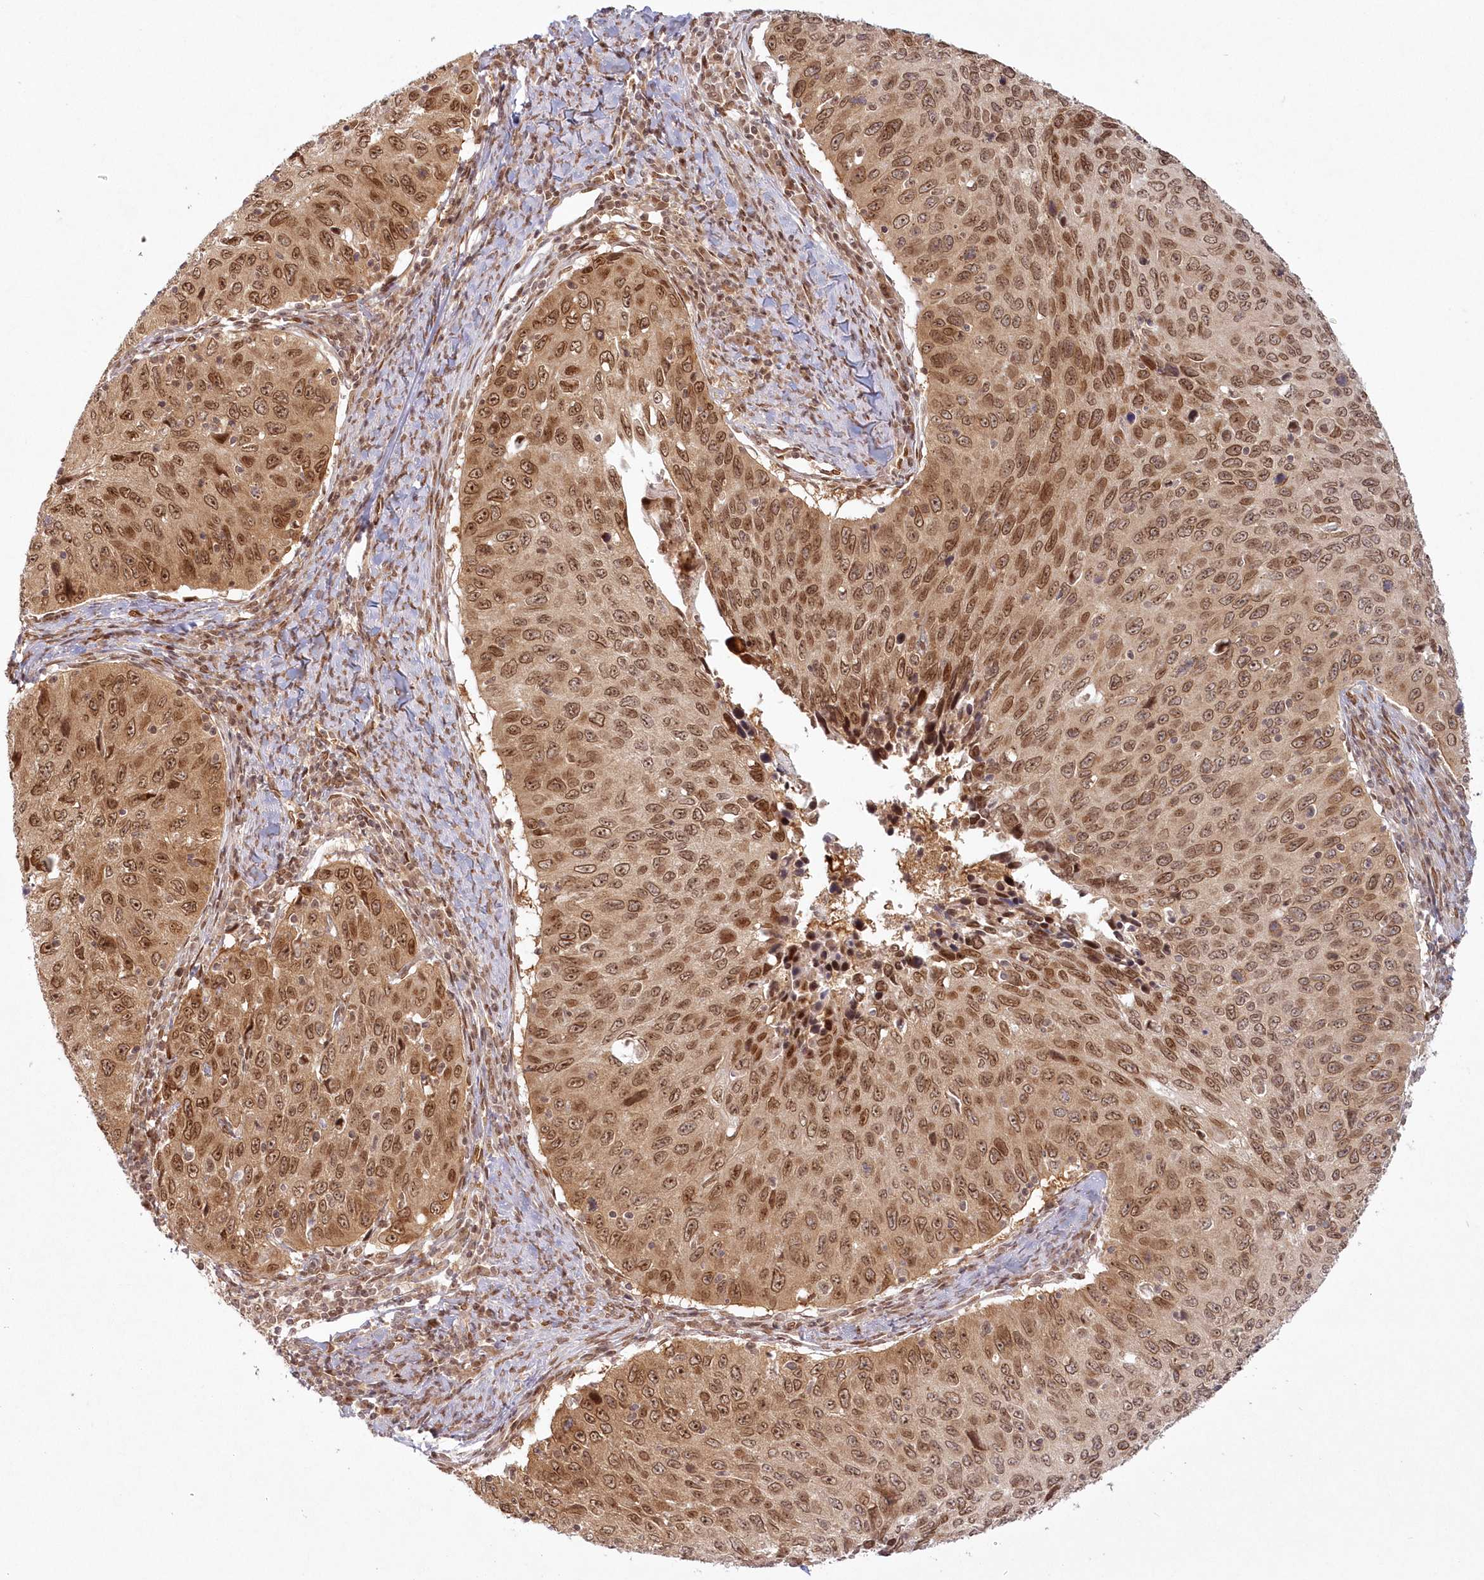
{"staining": {"intensity": "moderate", "quantity": ">75%", "location": "cytoplasmic/membranous,nuclear"}, "tissue": "cervical cancer", "cell_type": "Tumor cells", "image_type": "cancer", "snomed": [{"axis": "morphology", "description": "Squamous cell carcinoma, NOS"}, {"axis": "topography", "description": "Cervix"}], "caption": "A histopathology image showing moderate cytoplasmic/membranous and nuclear positivity in about >75% of tumor cells in cervical cancer (squamous cell carcinoma), as visualized by brown immunohistochemical staining.", "gene": "TOGARAM2", "patient": {"sex": "female", "age": 53}}